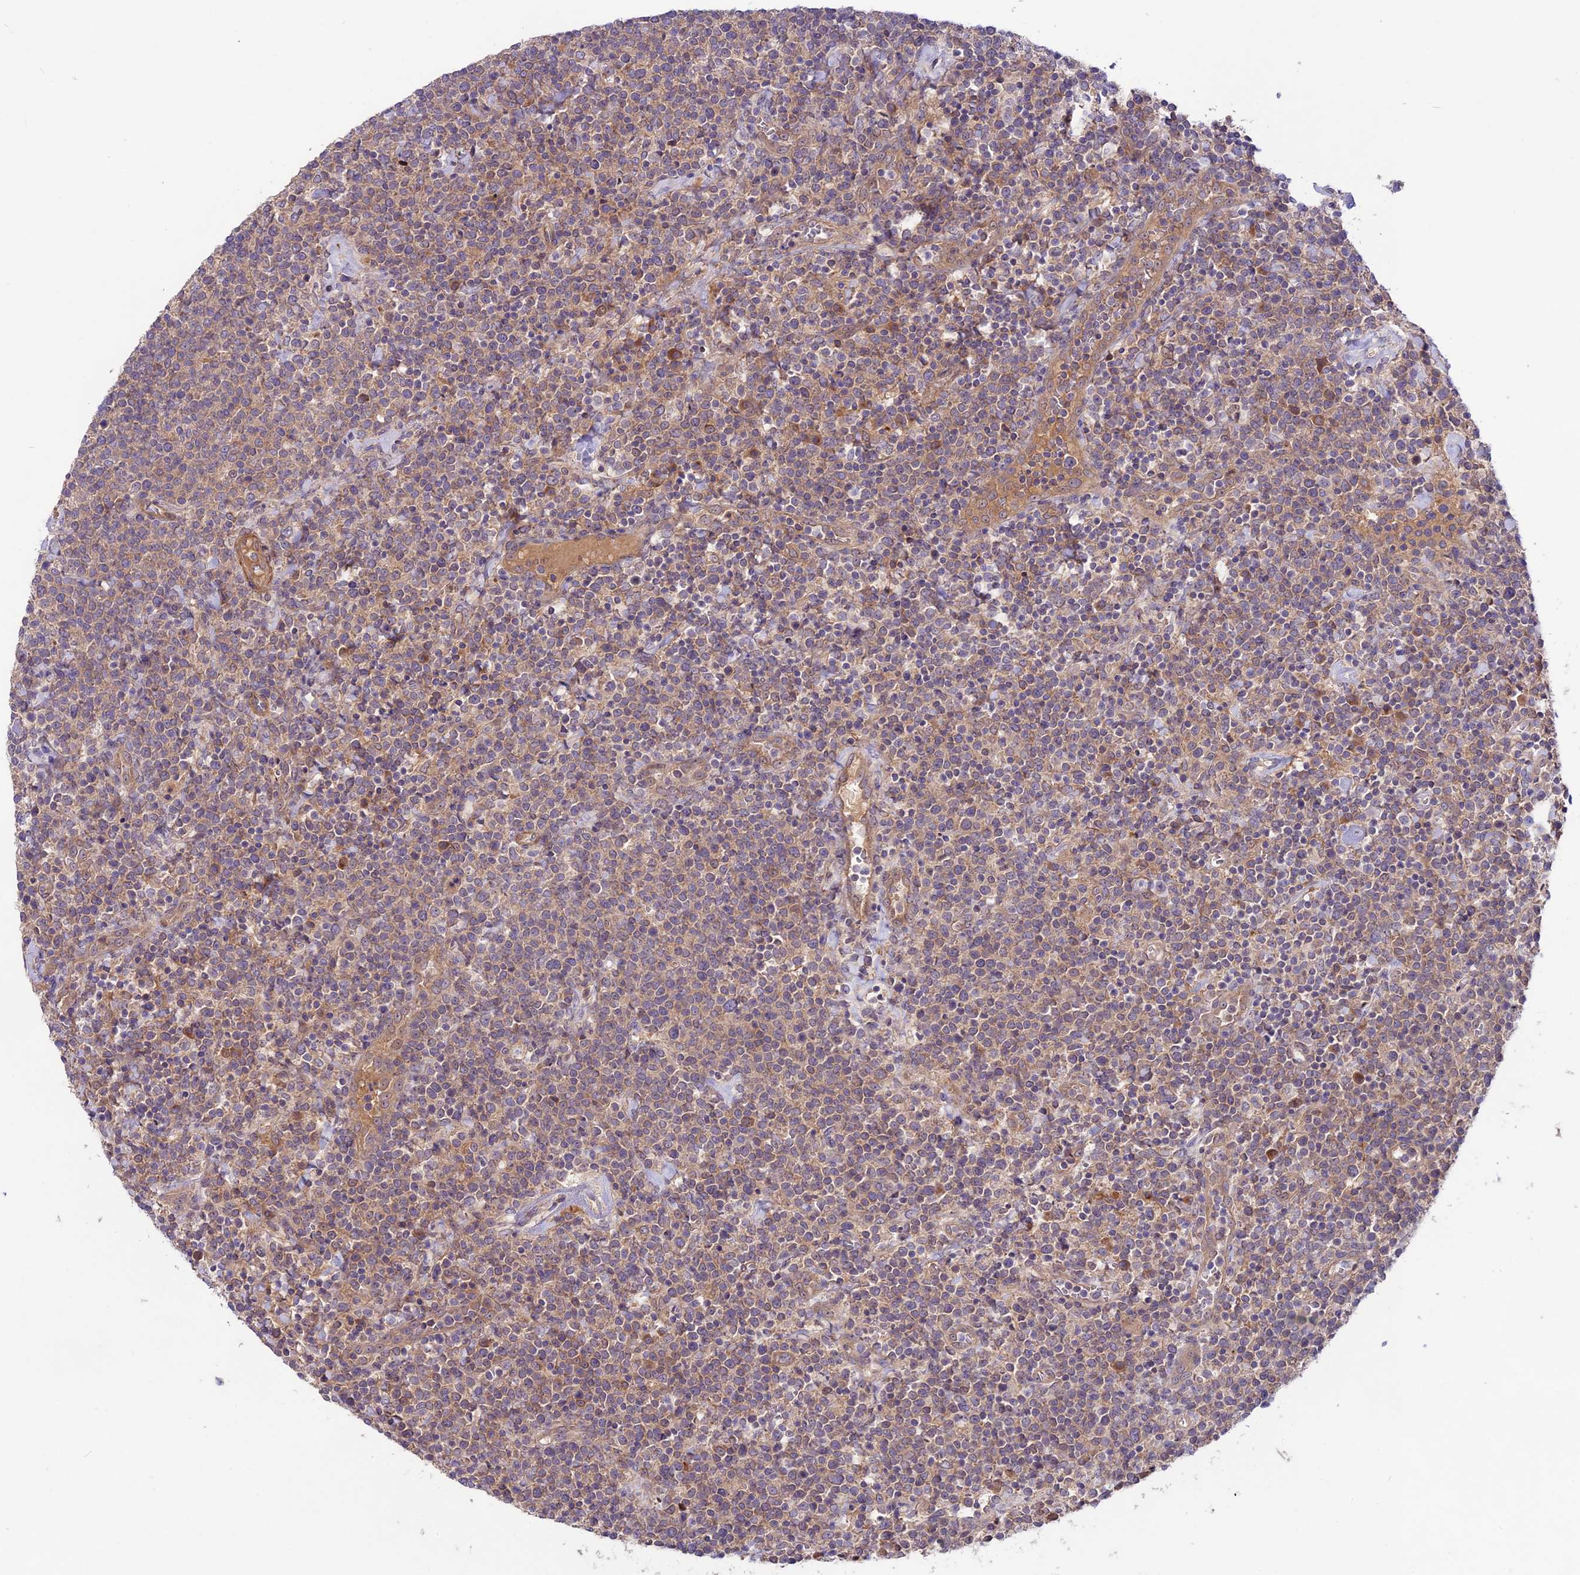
{"staining": {"intensity": "weak", "quantity": "25%-75%", "location": "cytoplasmic/membranous"}, "tissue": "lymphoma", "cell_type": "Tumor cells", "image_type": "cancer", "snomed": [{"axis": "morphology", "description": "Malignant lymphoma, non-Hodgkin's type, High grade"}, {"axis": "topography", "description": "Lymph node"}], "caption": "IHC of malignant lymphoma, non-Hodgkin's type (high-grade) displays low levels of weak cytoplasmic/membranous staining in approximately 25%-75% of tumor cells.", "gene": "COG8", "patient": {"sex": "male", "age": 61}}